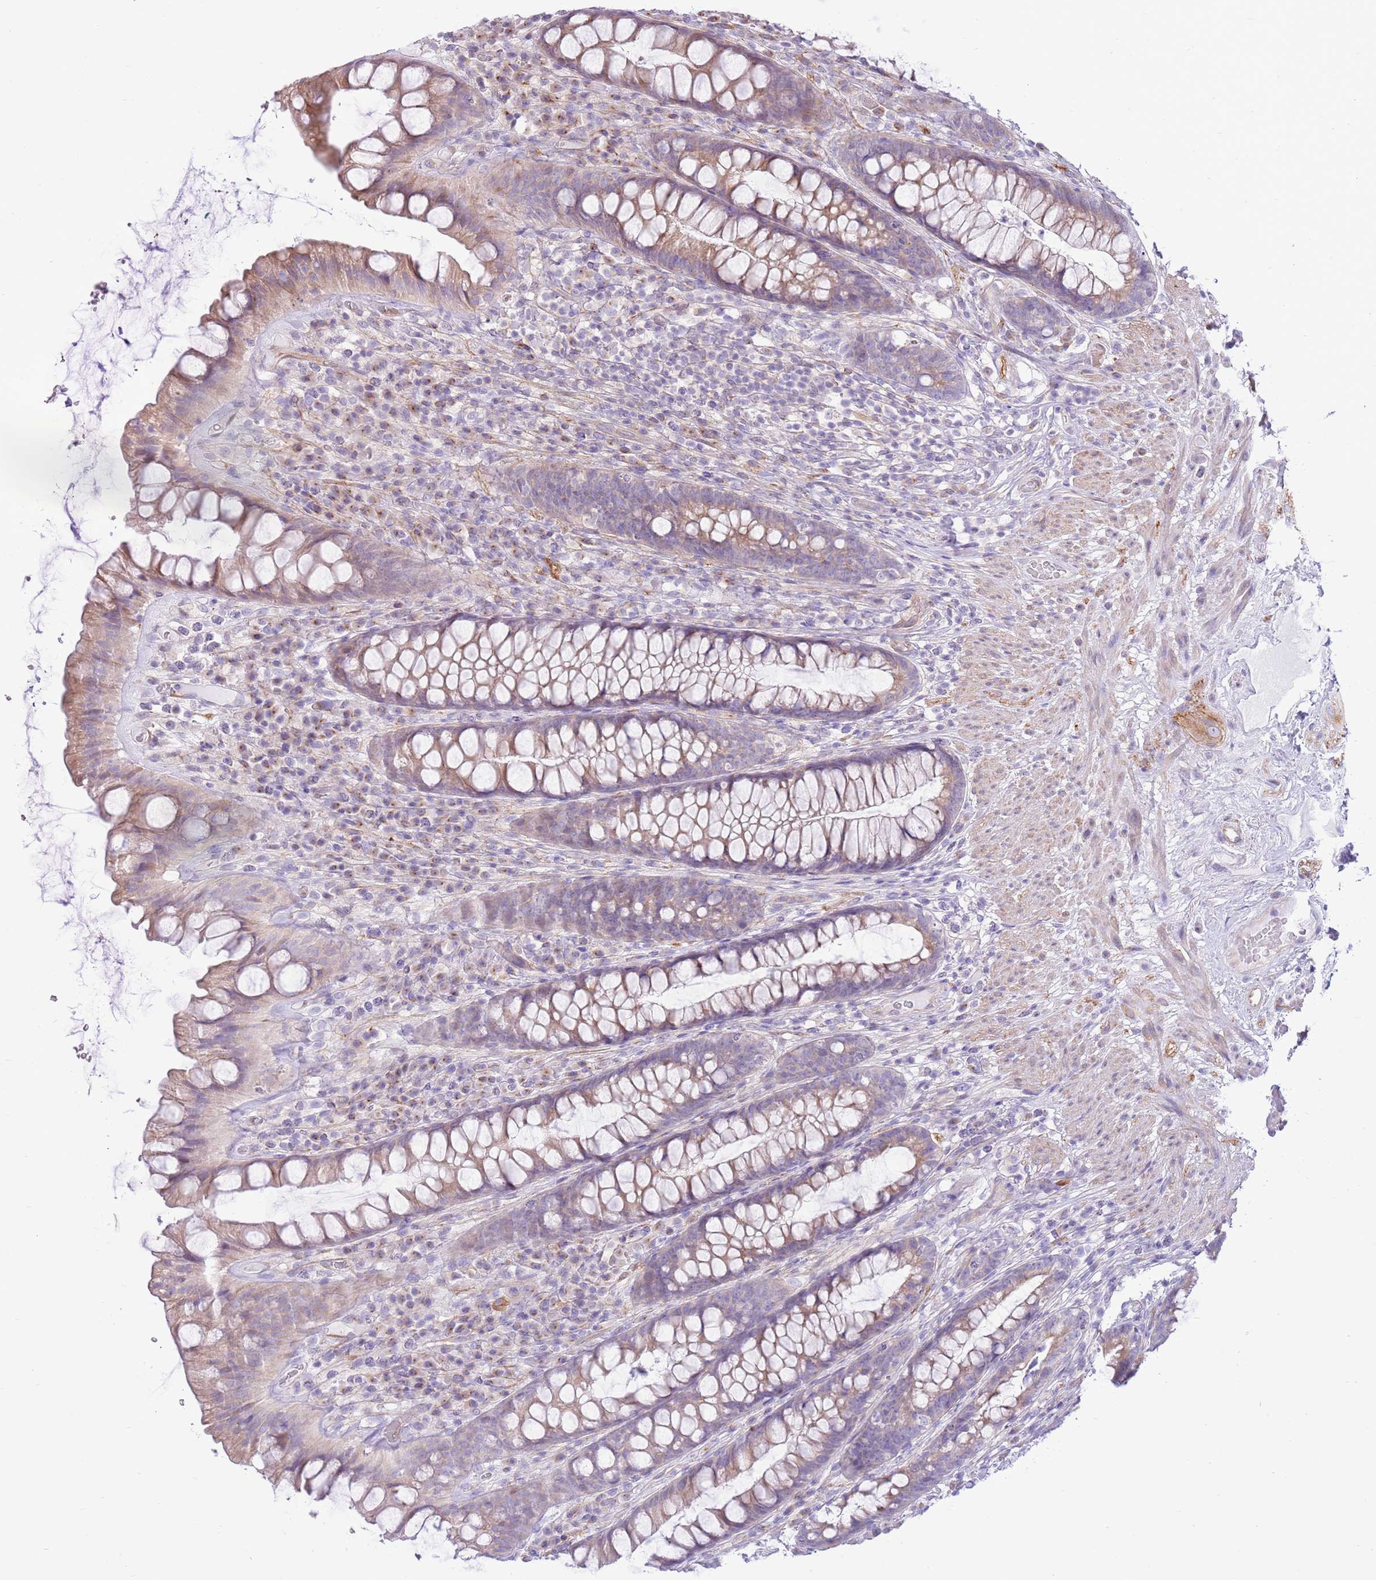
{"staining": {"intensity": "moderate", "quantity": "25%-75%", "location": "cytoplasmic/membranous"}, "tissue": "rectum", "cell_type": "Glandular cells", "image_type": "normal", "snomed": [{"axis": "morphology", "description": "Normal tissue, NOS"}, {"axis": "topography", "description": "Rectum"}], "caption": "Immunohistochemistry staining of normal rectum, which reveals medium levels of moderate cytoplasmic/membranous positivity in approximately 25%-75% of glandular cells indicating moderate cytoplasmic/membranous protein expression. The staining was performed using DAB (brown) for protein detection and nuclei were counterstained in hematoxylin (blue).", "gene": "ZC4H2", "patient": {"sex": "male", "age": 74}}